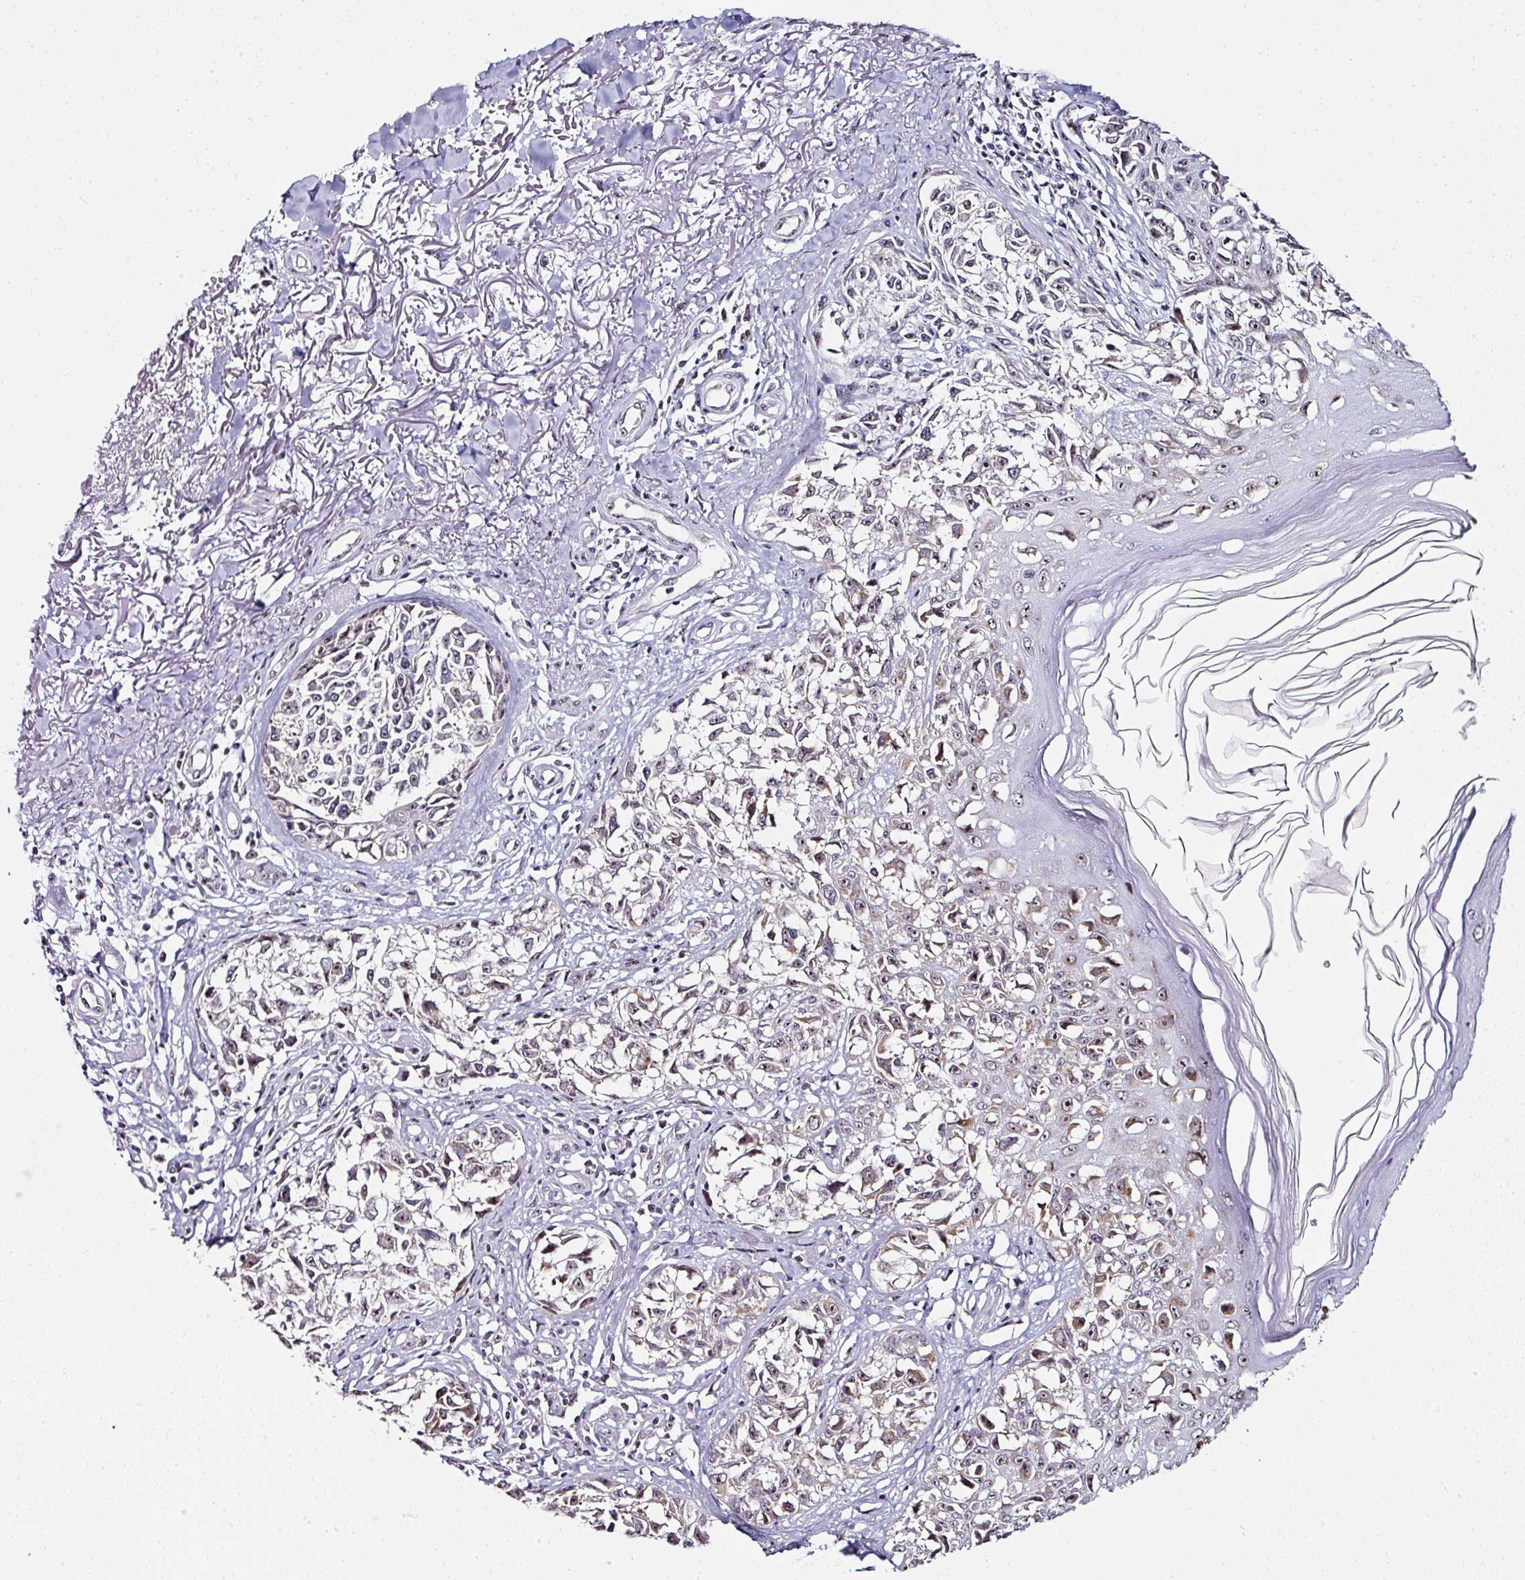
{"staining": {"intensity": "moderate", "quantity": "25%-75%", "location": "cytoplasmic/membranous,nuclear"}, "tissue": "melanoma", "cell_type": "Tumor cells", "image_type": "cancer", "snomed": [{"axis": "morphology", "description": "Malignant melanoma, NOS"}, {"axis": "topography", "description": "Skin"}], "caption": "Protein staining demonstrates moderate cytoplasmic/membranous and nuclear positivity in approximately 25%-75% of tumor cells in melanoma. The protein of interest is shown in brown color, while the nuclei are stained blue.", "gene": "NACC2", "patient": {"sex": "male", "age": 73}}